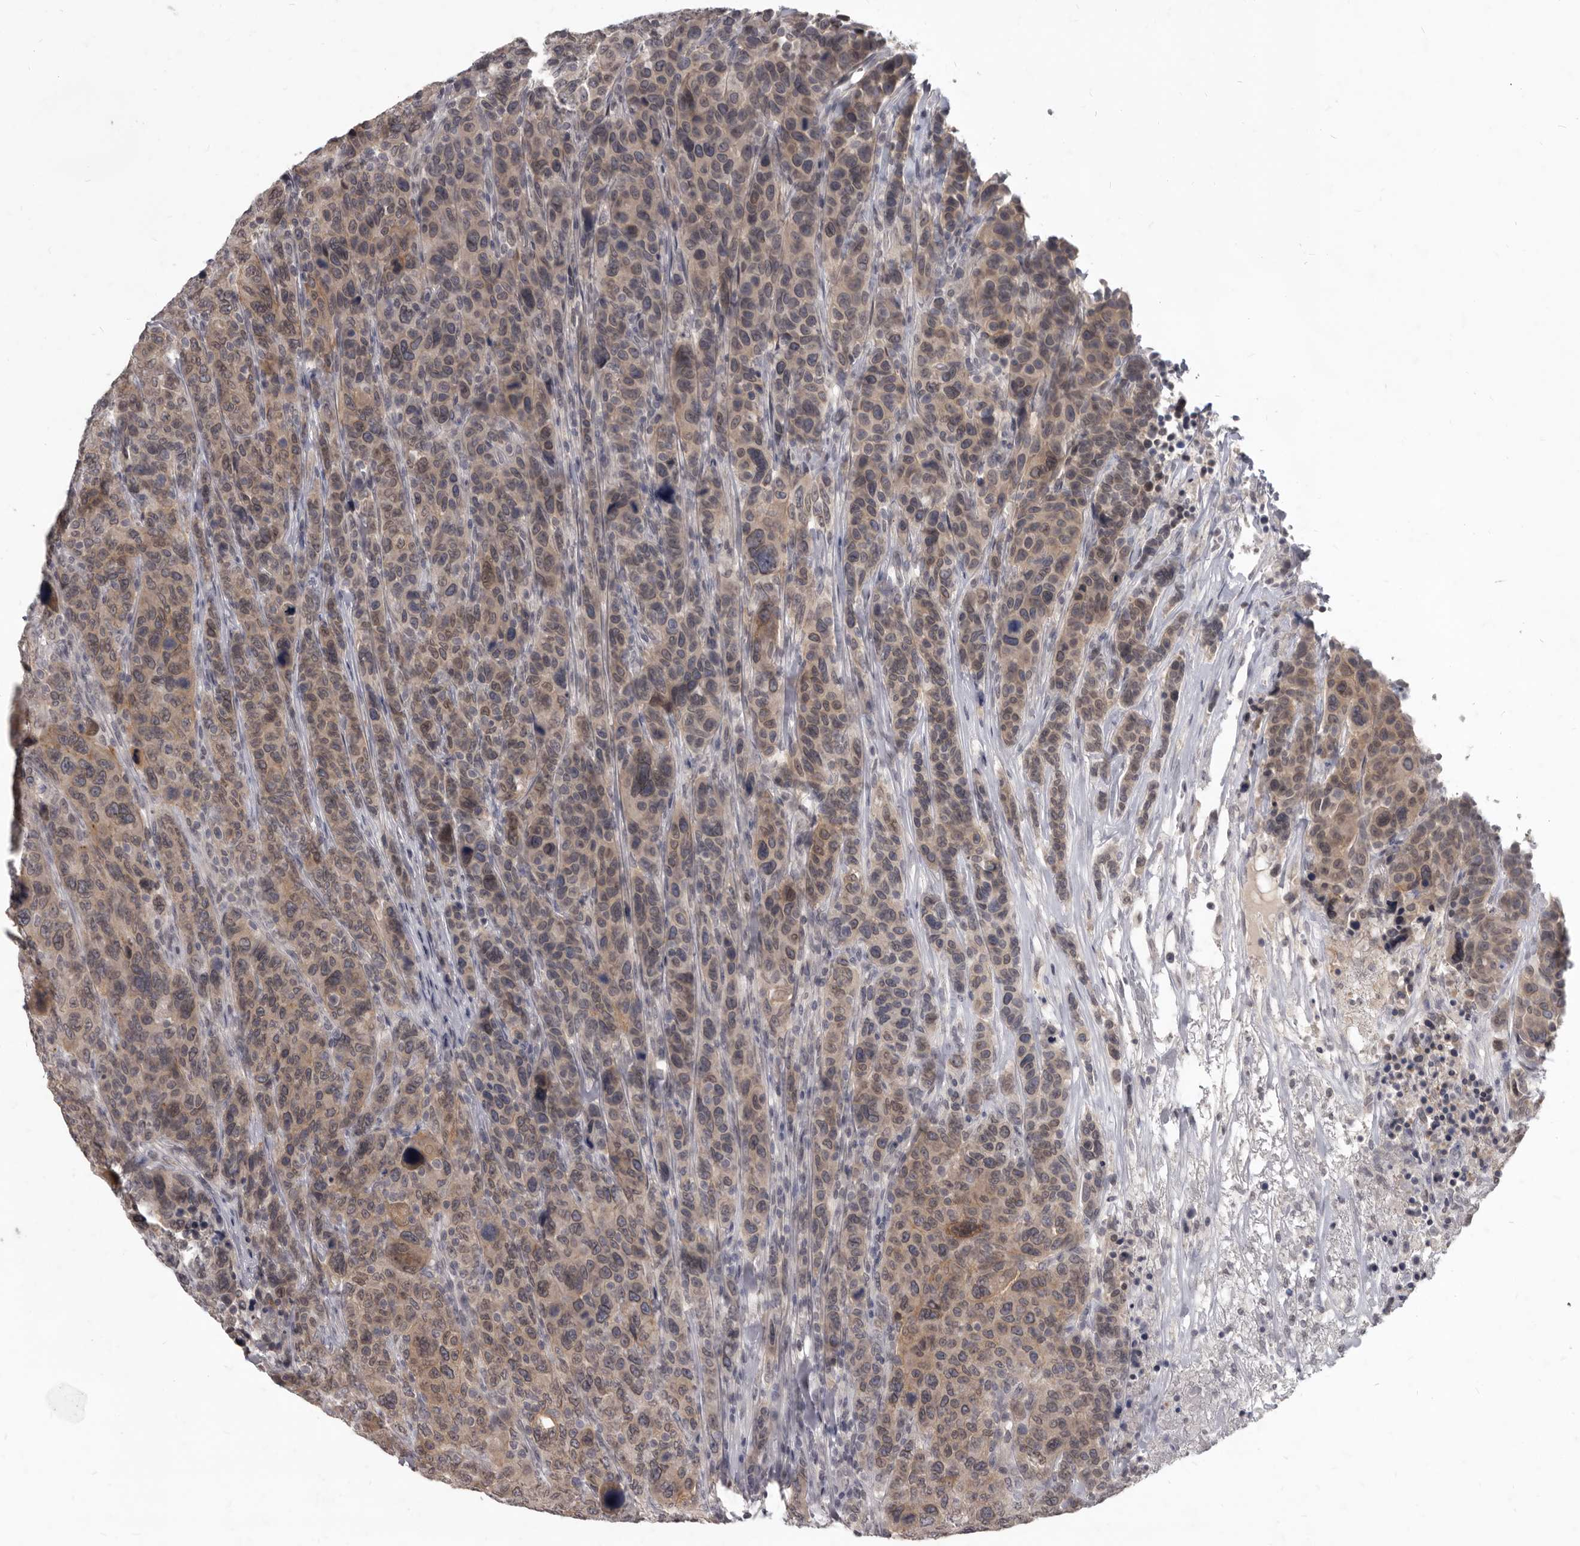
{"staining": {"intensity": "weak", "quantity": ">75%", "location": "cytoplasmic/membranous"}, "tissue": "breast cancer", "cell_type": "Tumor cells", "image_type": "cancer", "snomed": [{"axis": "morphology", "description": "Duct carcinoma"}, {"axis": "topography", "description": "Breast"}], "caption": "This is a photomicrograph of immunohistochemistry (IHC) staining of breast cancer (invasive ductal carcinoma), which shows weak staining in the cytoplasmic/membranous of tumor cells.", "gene": "SULT1E1", "patient": {"sex": "female", "age": 37}}